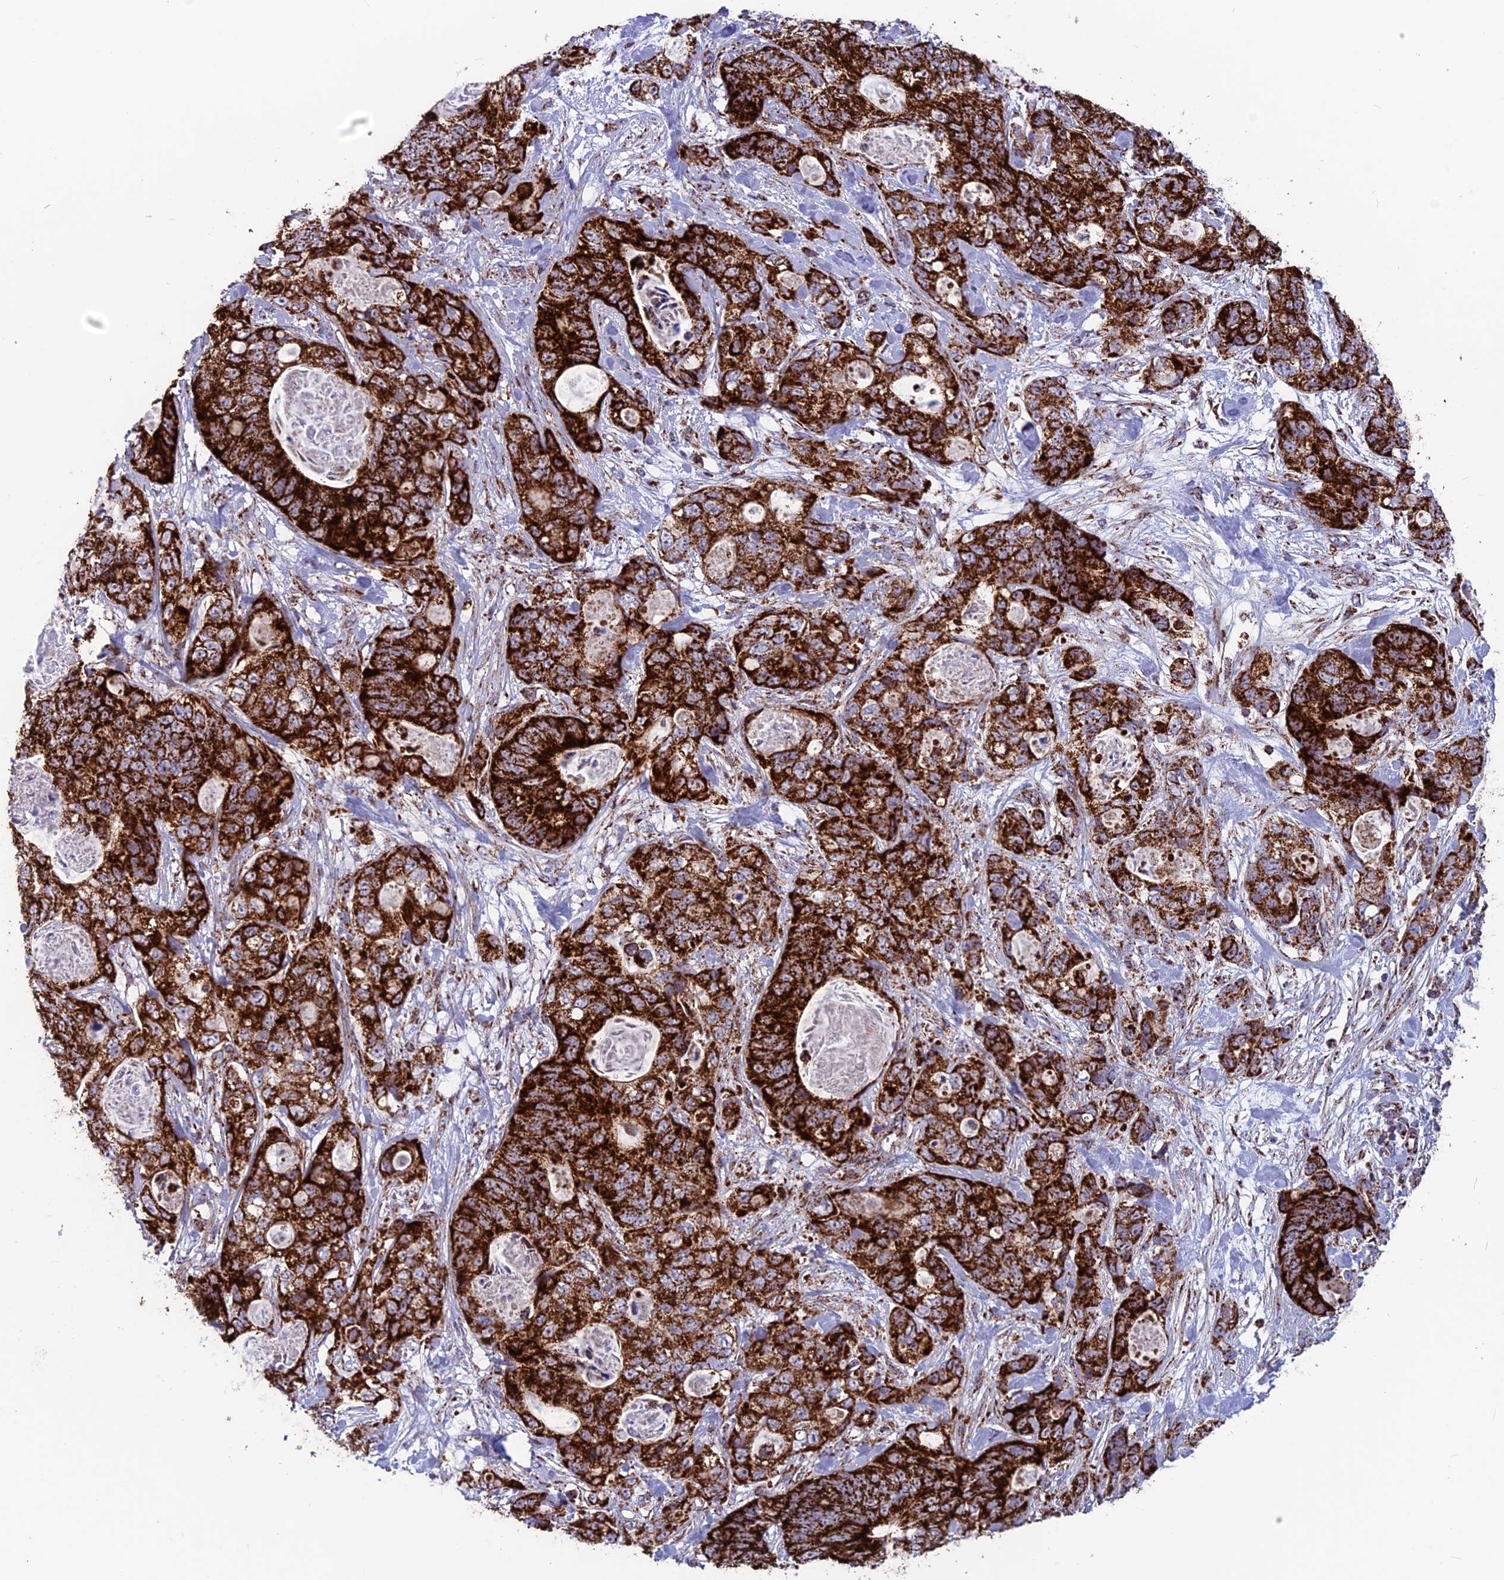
{"staining": {"intensity": "strong", "quantity": ">75%", "location": "cytoplasmic/membranous"}, "tissue": "stomach cancer", "cell_type": "Tumor cells", "image_type": "cancer", "snomed": [{"axis": "morphology", "description": "Normal tissue, NOS"}, {"axis": "morphology", "description": "Adenocarcinoma, NOS"}, {"axis": "topography", "description": "Stomach"}], "caption": "This is an image of immunohistochemistry (IHC) staining of stomach cancer, which shows strong expression in the cytoplasmic/membranous of tumor cells.", "gene": "MRPS18B", "patient": {"sex": "female", "age": 89}}